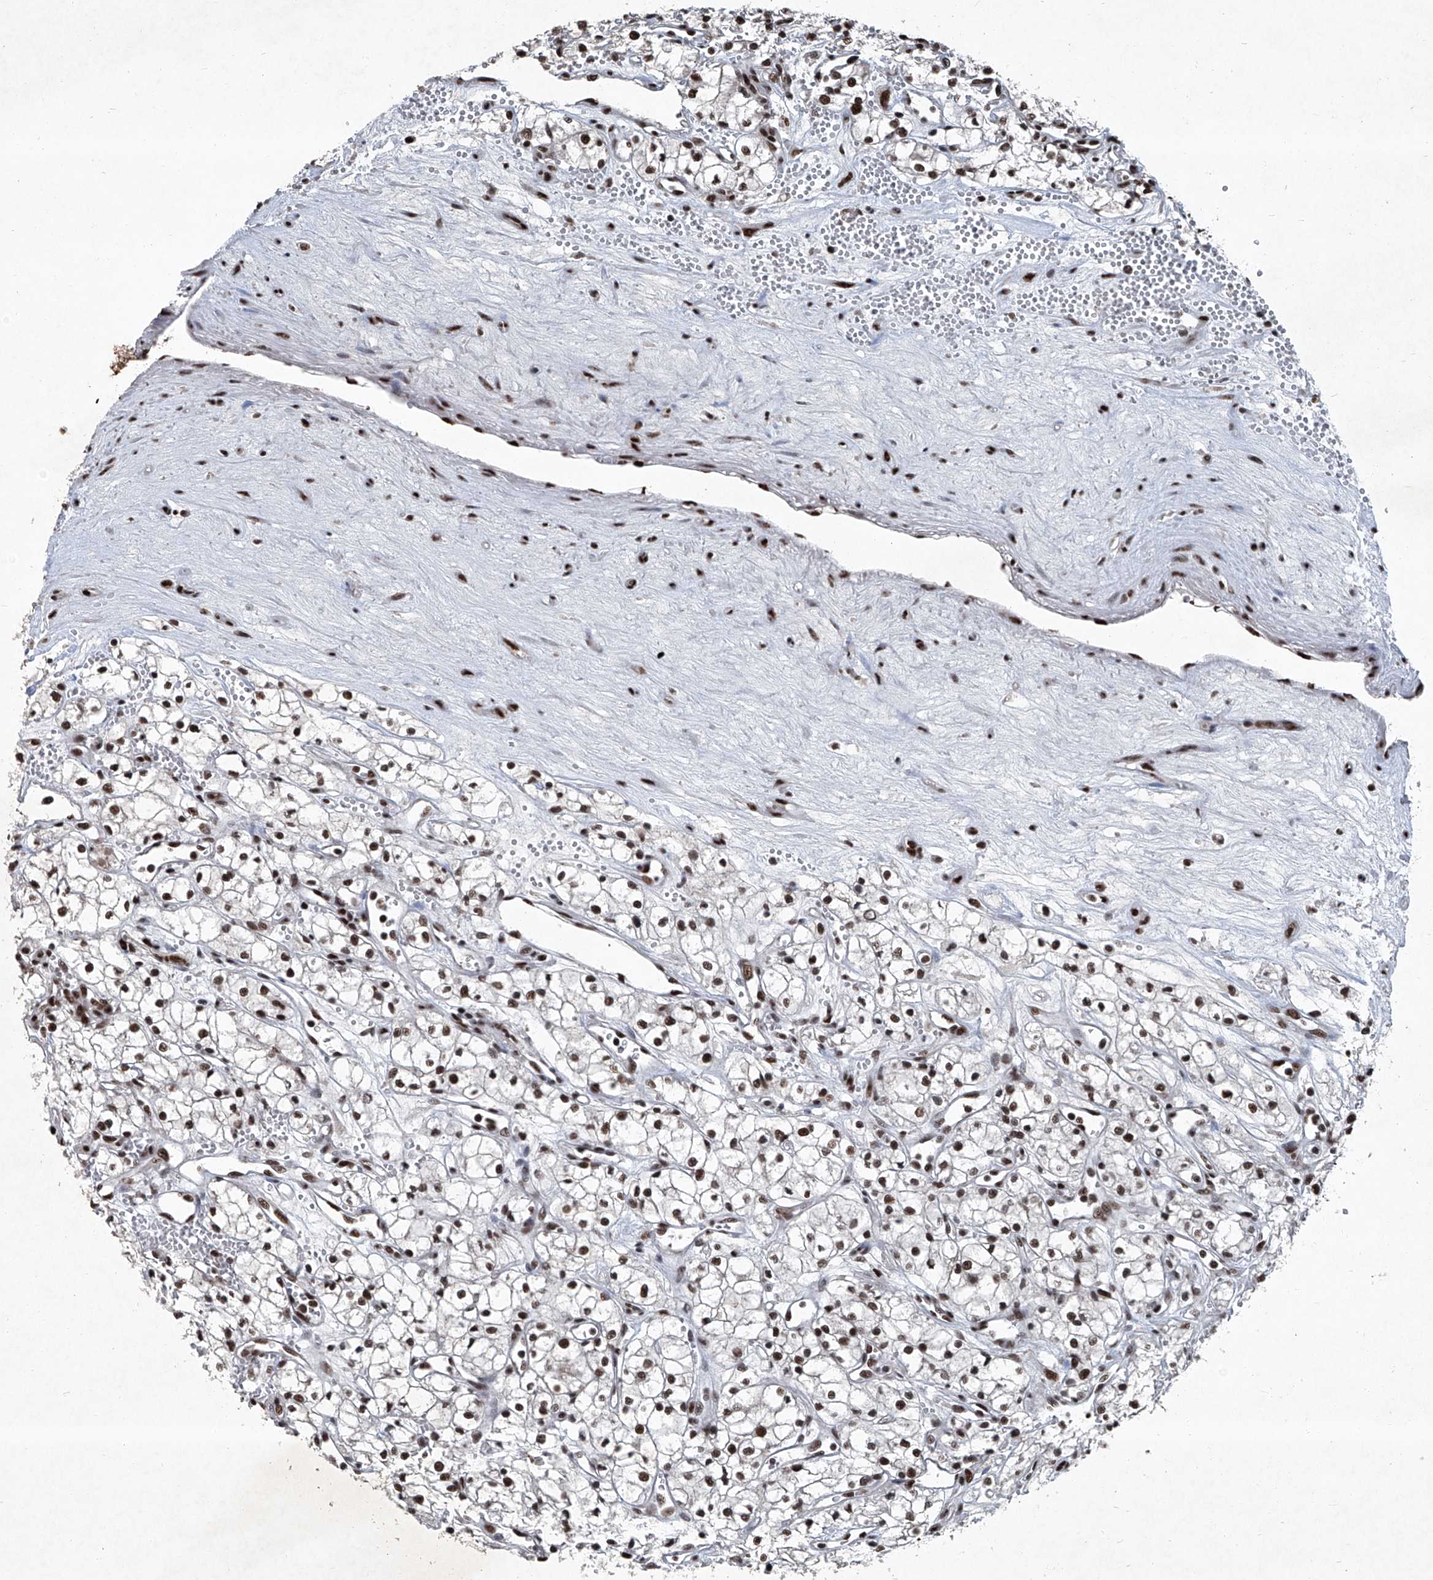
{"staining": {"intensity": "strong", "quantity": ">75%", "location": "nuclear"}, "tissue": "renal cancer", "cell_type": "Tumor cells", "image_type": "cancer", "snomed": [{"axis": "morphology", "description": "Adenocarcinoma, NOS"}, {"axis": "topography", "description": "Kidney"}], "caption": "A micrograph showing strong nuclear expression in approximately >75% of tumor cells in renal cancer, as visualized by brown immunohistochemical staining.", "gene": "DDX39B", "patient": {"sex": "male", "age": 59}}